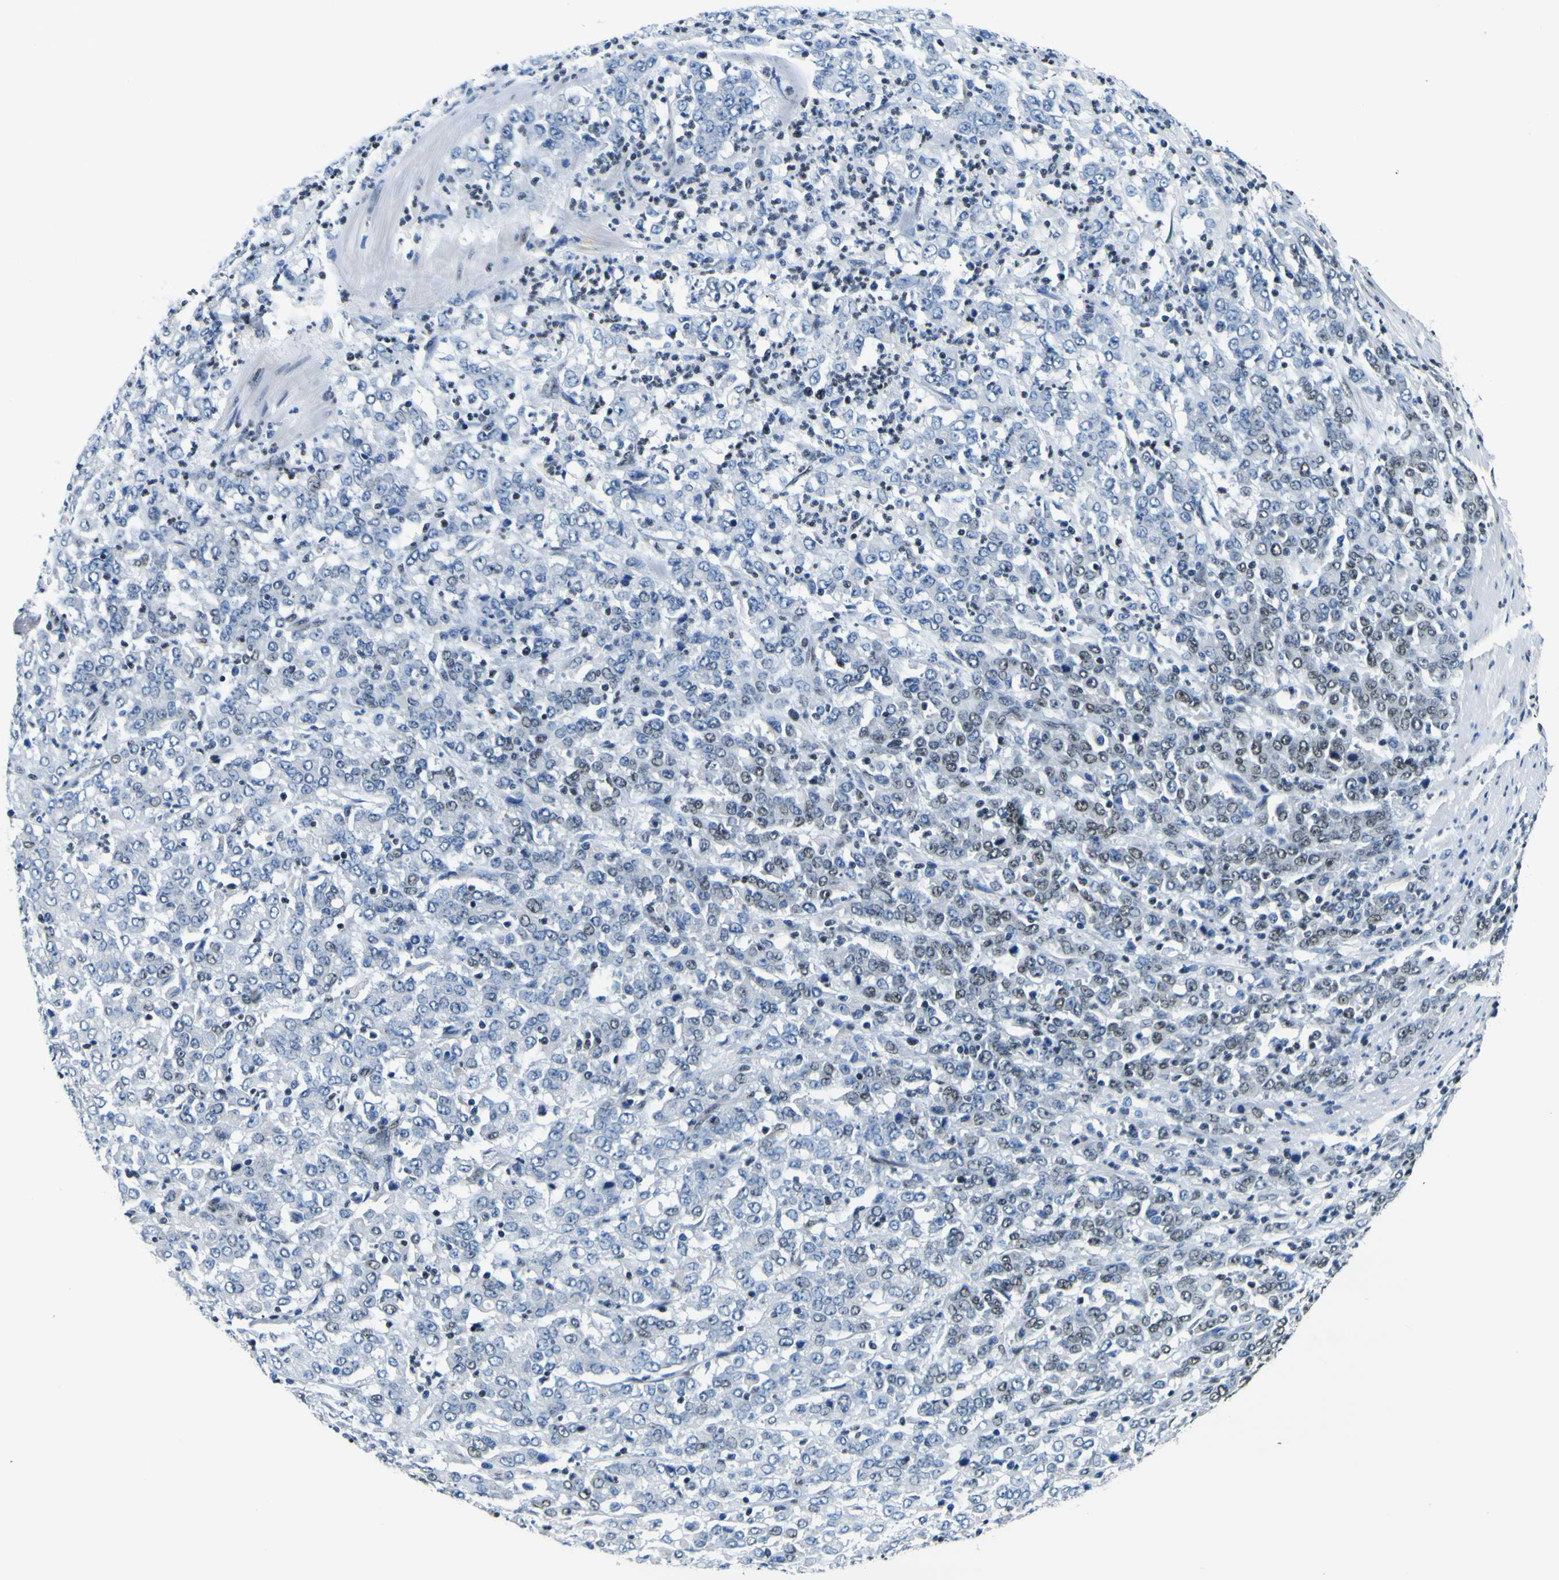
{"staining": {"intensity": "weak", "quantity": "<25%", "location": "nuclear"}, "tissue": "stomach cancer", "cell_type": "Tumor cells", "image_type": "cancer", "snomed": [{"axis": "morphology", "description": "Adenocarcinoma, NOS"}, {"axis": "topography", "description": "Stomach, lower"}], "caption": "An IHC histopathology image of stomach adenocarcinoma is shown. There is no staining in tumor cells of stomach adenocarcinoma.", "gene": "SP1", "patient": {"sex": "female", "age": 71}}